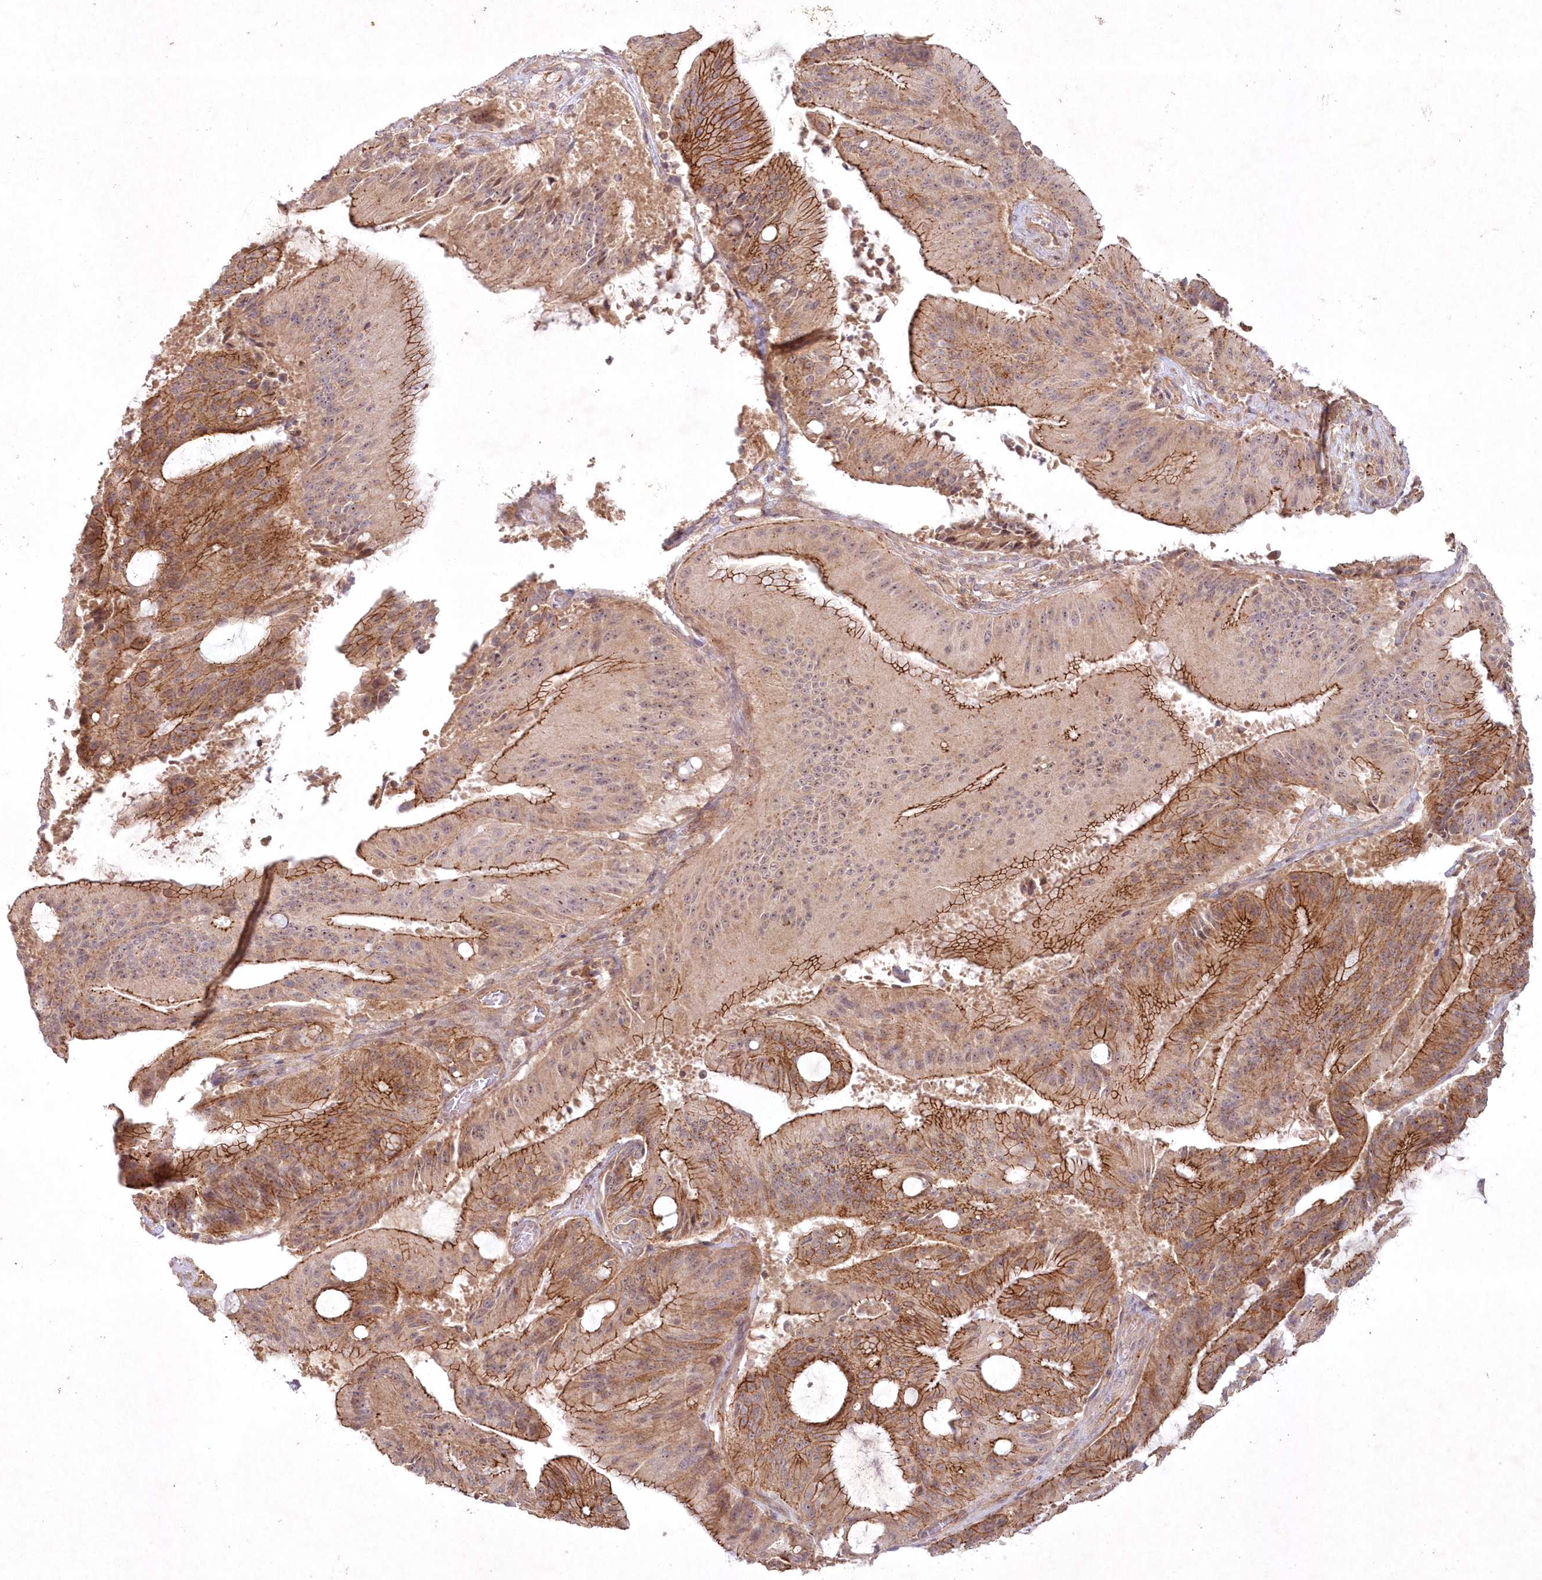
{"staining": {"intensity": "moderate", "quantity": ">75%", "location": "cytoplasmic/membranous"}, "tissue": "liver cancer", "cell_type": "Tumor cells", "image_type": "cancer", "snomed": [{"axis": "morphology", "description": "Normal tissue, NOS"}, {"axis": "morphology", "description": "Cholangiocarcinoma"}, {"axis": "topography", "description": "Liver"}, {"axis": "topography", "description": "Peripheral nerve tissue"}], "caption": "Liver cholangiocarcinoma was stained to show a protein in brown. There is medium levels of moderate cytoplasmic/membranous expression in about >75% of tumor cells.", "gene": "TOGARAM2", "patient": {"sex": "female", "age": 73}}